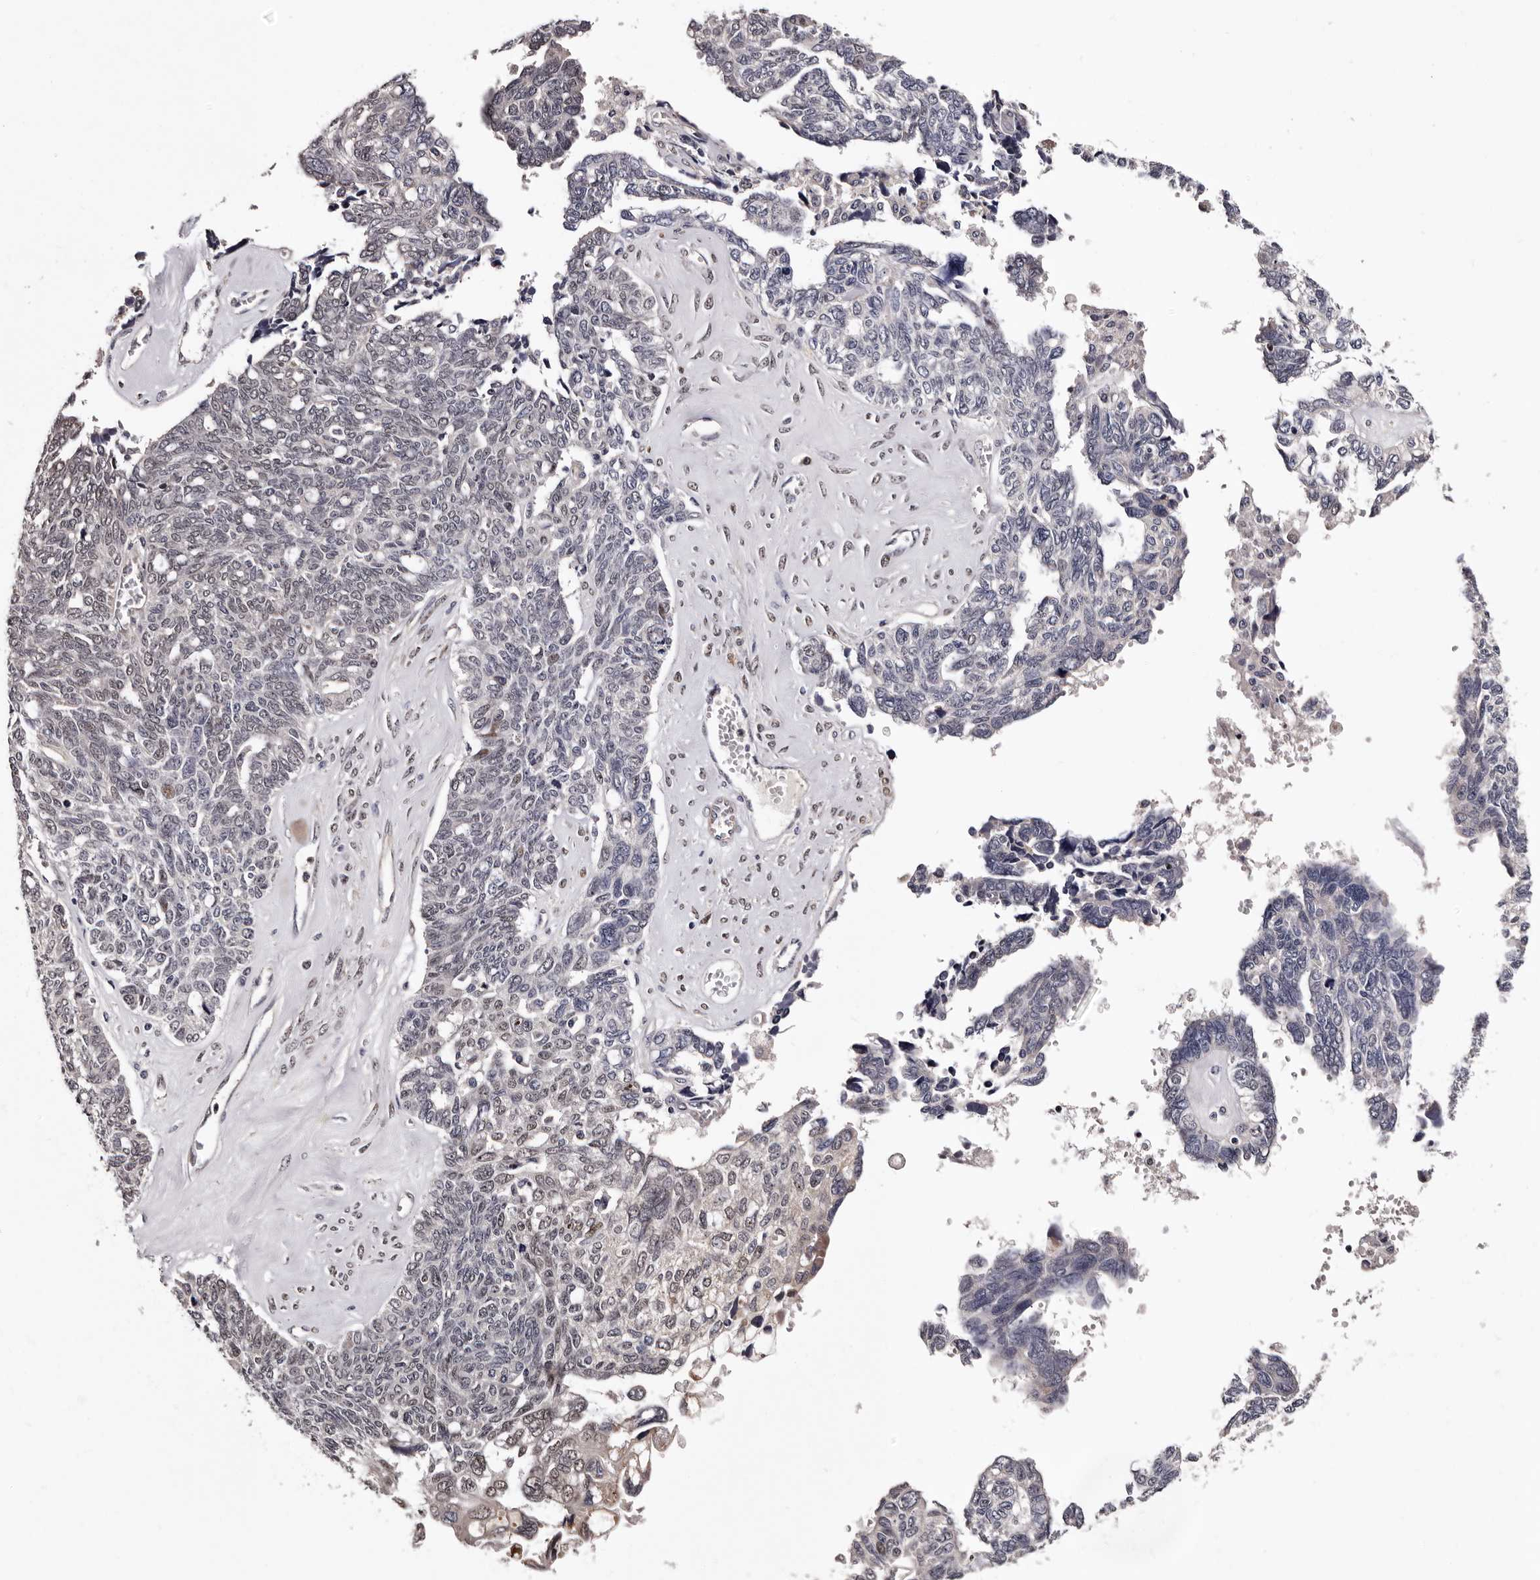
{"staining": {"intensity": "negative", "quantity": "none", "location": "none"}, "tissue": "ovarian cancer", "cell_type": "Tumor cells", "image_type": "cancer", "snomed": [{"axis": "morphology", "description": "Cystadenocarcinoma, serous, NOS"}, {"axis": "topography", "description": "Ovary"}], "caption": "This photomicrograph is of serous cystadenocarcinoma (ovarian) stained with immunohistochemistry to label a protein in brown with the nuclei are counter-stained blue. There is no expression in tumor cells.", "gene": "GLRX3", "patient": {"sex": "female", "age": 79}}